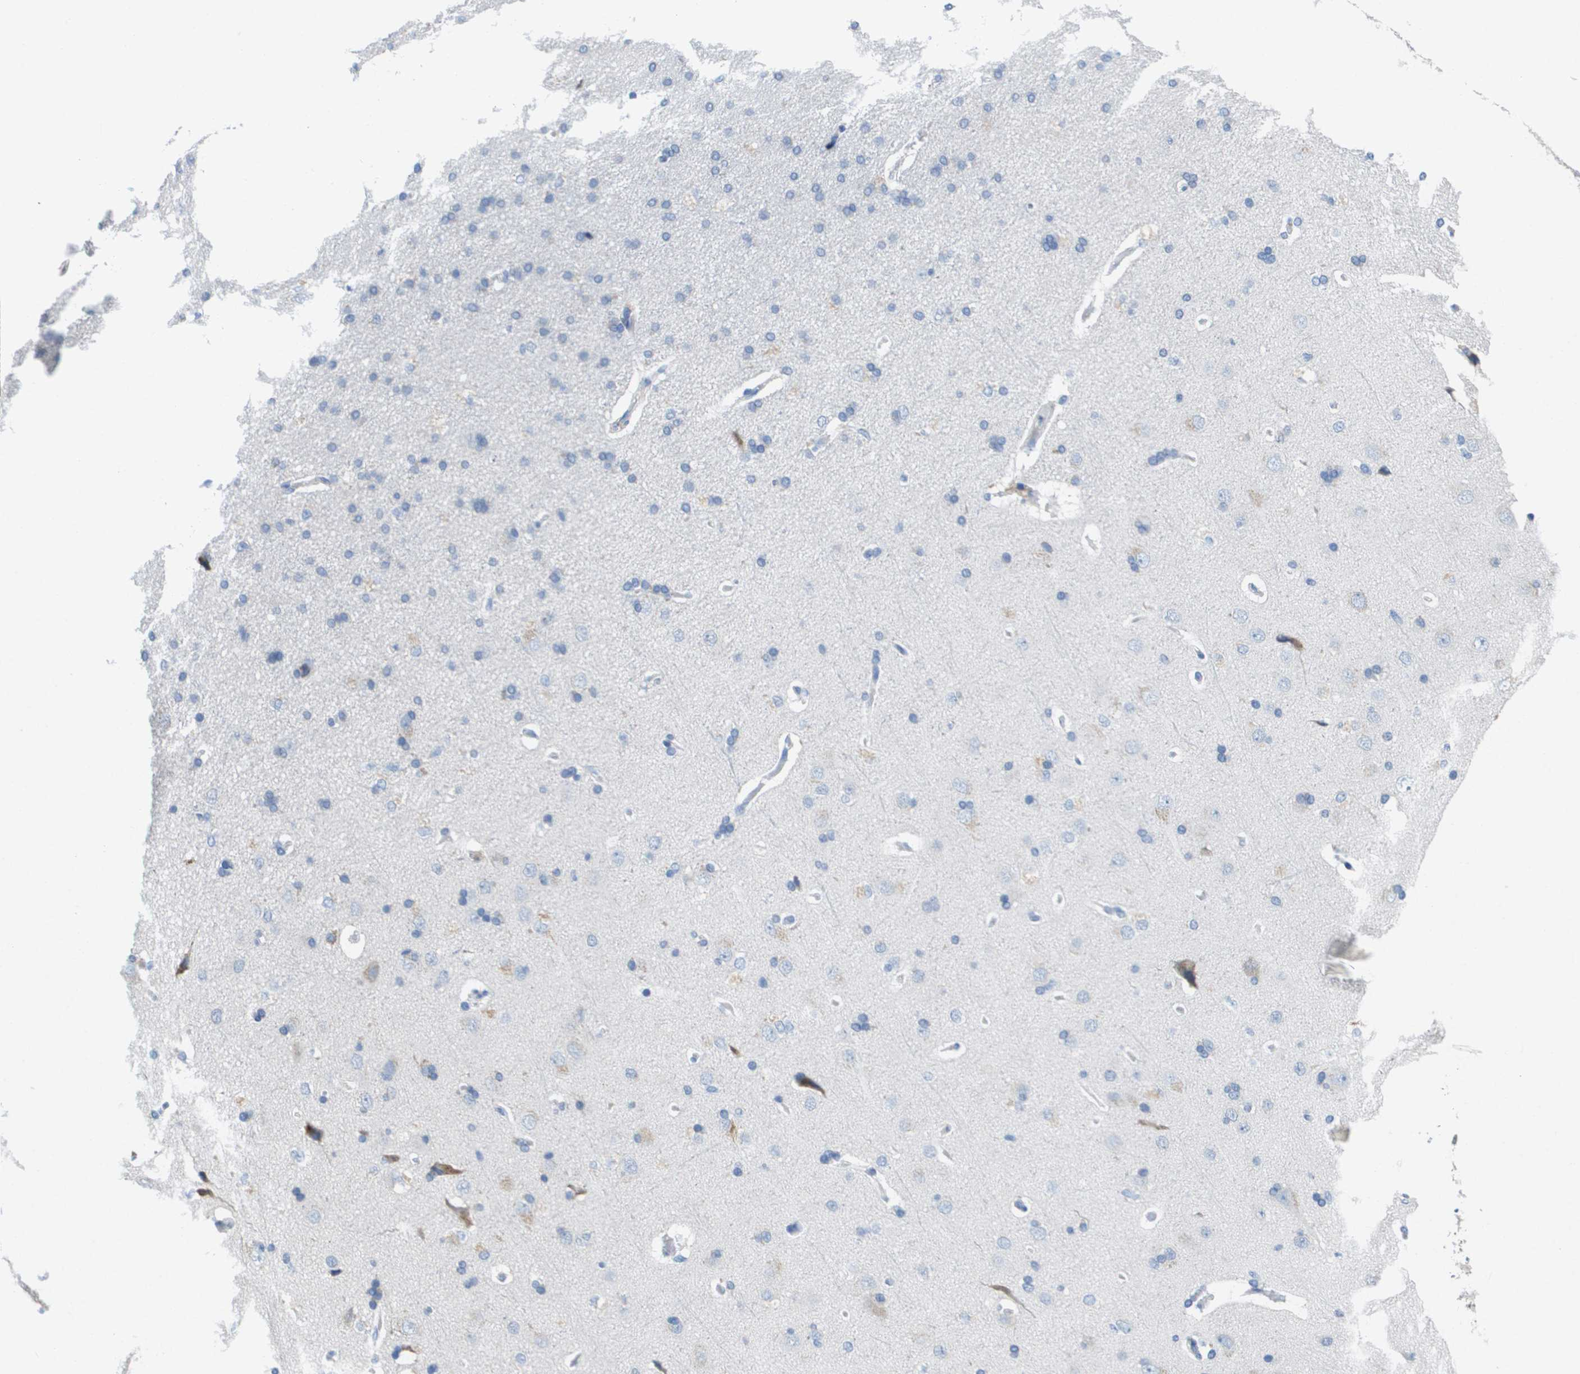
{"staining": {"intensity": "negative", "quantity": "none", "location": "none"}, "tissue": "cerebral cortex", "cell_type": "Endothelial cells", "image_type": "normal", "snomed": [{"axis": "morphology", "description": "Normal tissue, NOS"}, {"axis": "topography", "description": "Cerebral cortex"}], "caption": "The histopathology image displays no significant expression in endothelial cells of cerebral cortex. The staining is performed using DAB brown chromogen with nuclei counter-stained in using hematoxylin.", "gene": "CD3G", "patient": {"sex": "male", "age": 62}}